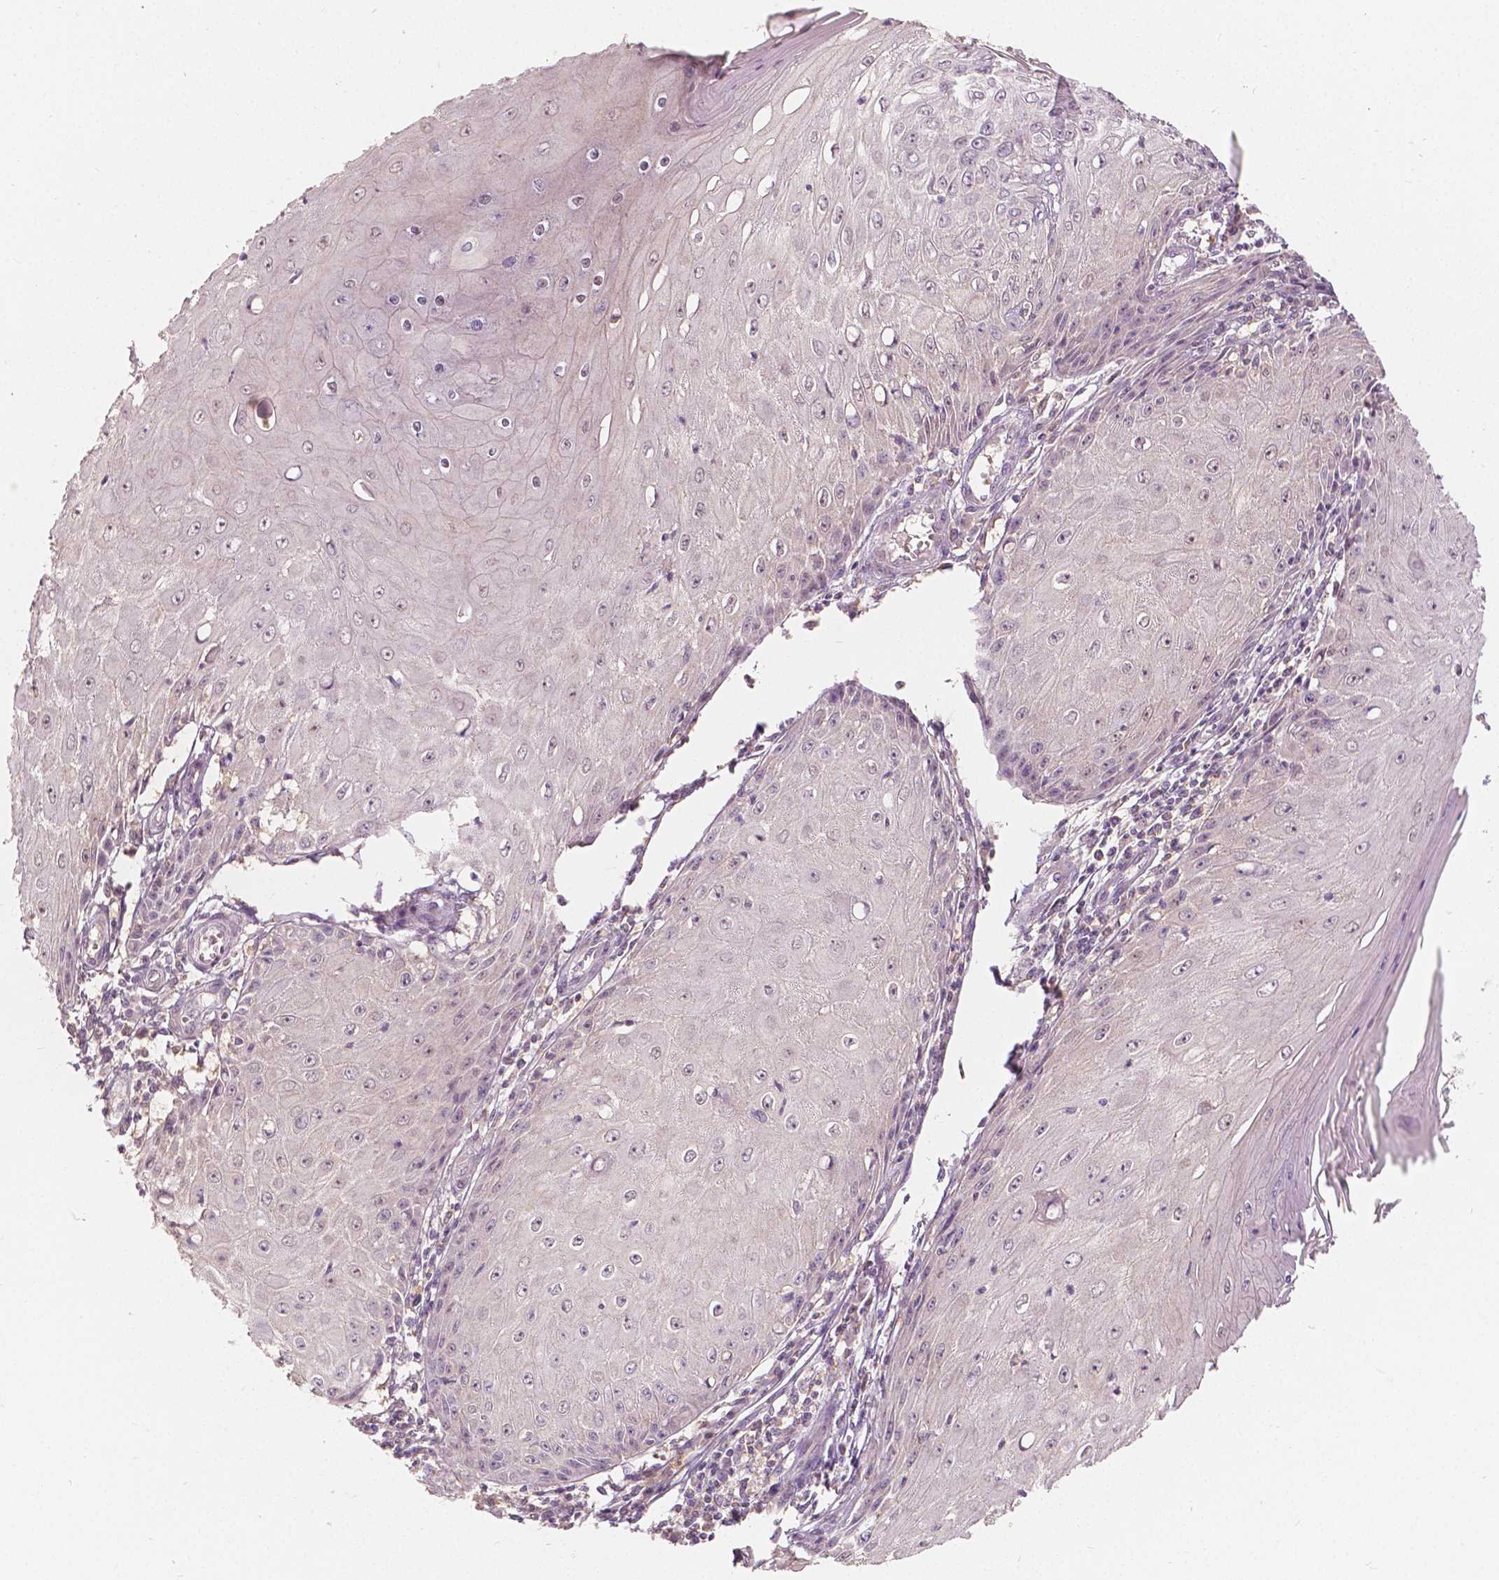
{"staining": {"intensity": "negative", "quantity": "none", "location": "none"}, "tissue": "skin cancer", "cell_type": "Tumor cells", "image_type": "cancer", "snomed": [{"axis": "morphology", "description": "Squamous cell carcinoma, NOS"}, {"axis": "topography", "description": "Skin"}], "caption": "Skin cancer stained for a protein using immunohistochemistry (IHC) exhibits no staining tumor cells.", "gene": "NAPRT", "patient": {"sex": "female", "age": 73}}